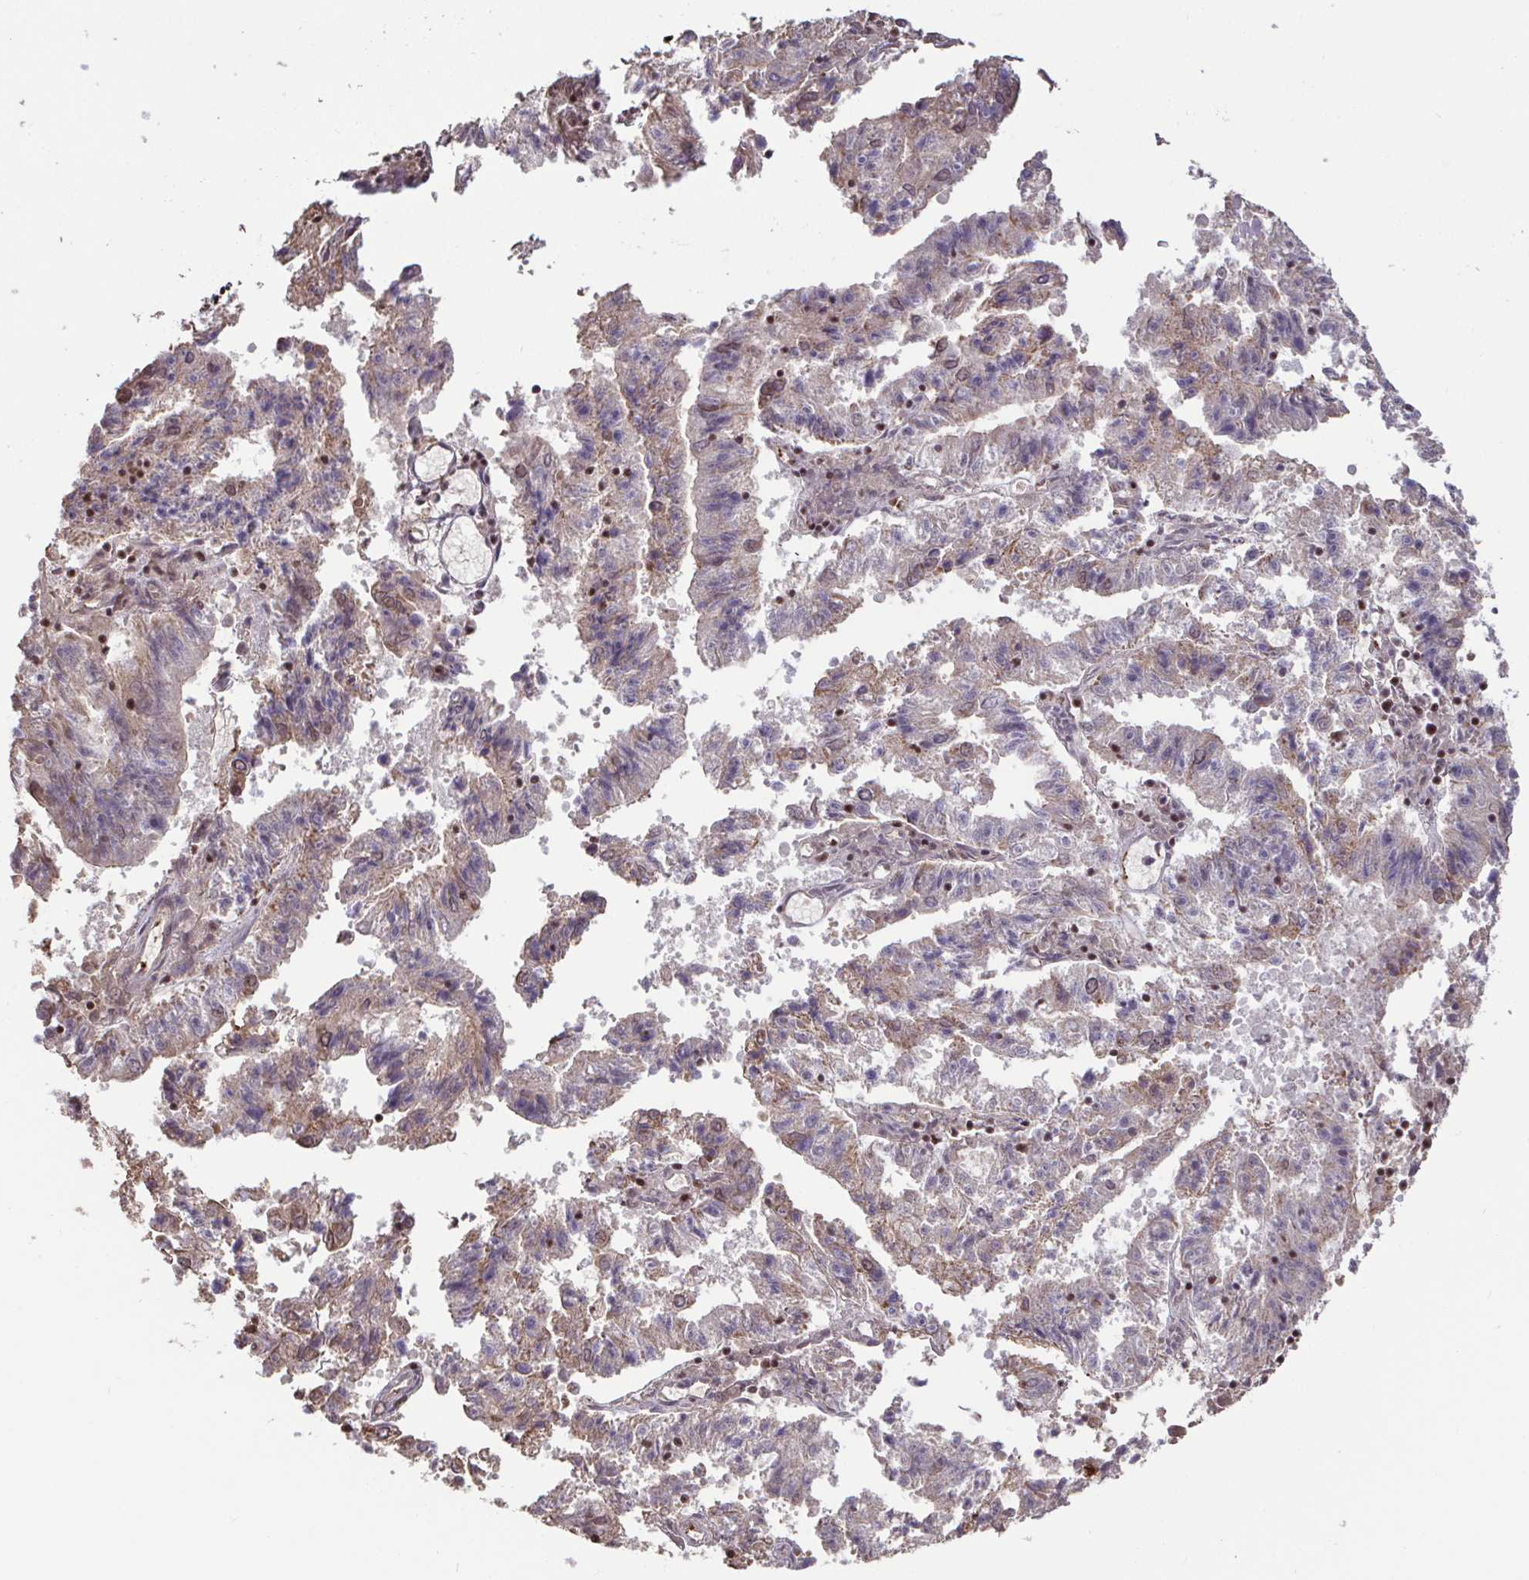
{"staining": {"intensity": "weak", "quantity": "25%-75%", "location": "cytoplasmic/membranous"}, "tissue": "endometrial cancer", "cell_type": "Tumor cells", "image_type": "cancer", "snomed": [{"axis": "morphology", "description": "Adenocarcinoma, NOS"}, {"axis": "topography", "description": "Endometrium"}], "caption": "Immunohistochemical staining of adenocarcinoma (endometrial) exhibits weak cytoplasmic/membranous protein expression in about 25%-75% of tumor cells.", "gene": "SP3", "patient": {"sex": "female", "age": 82}}